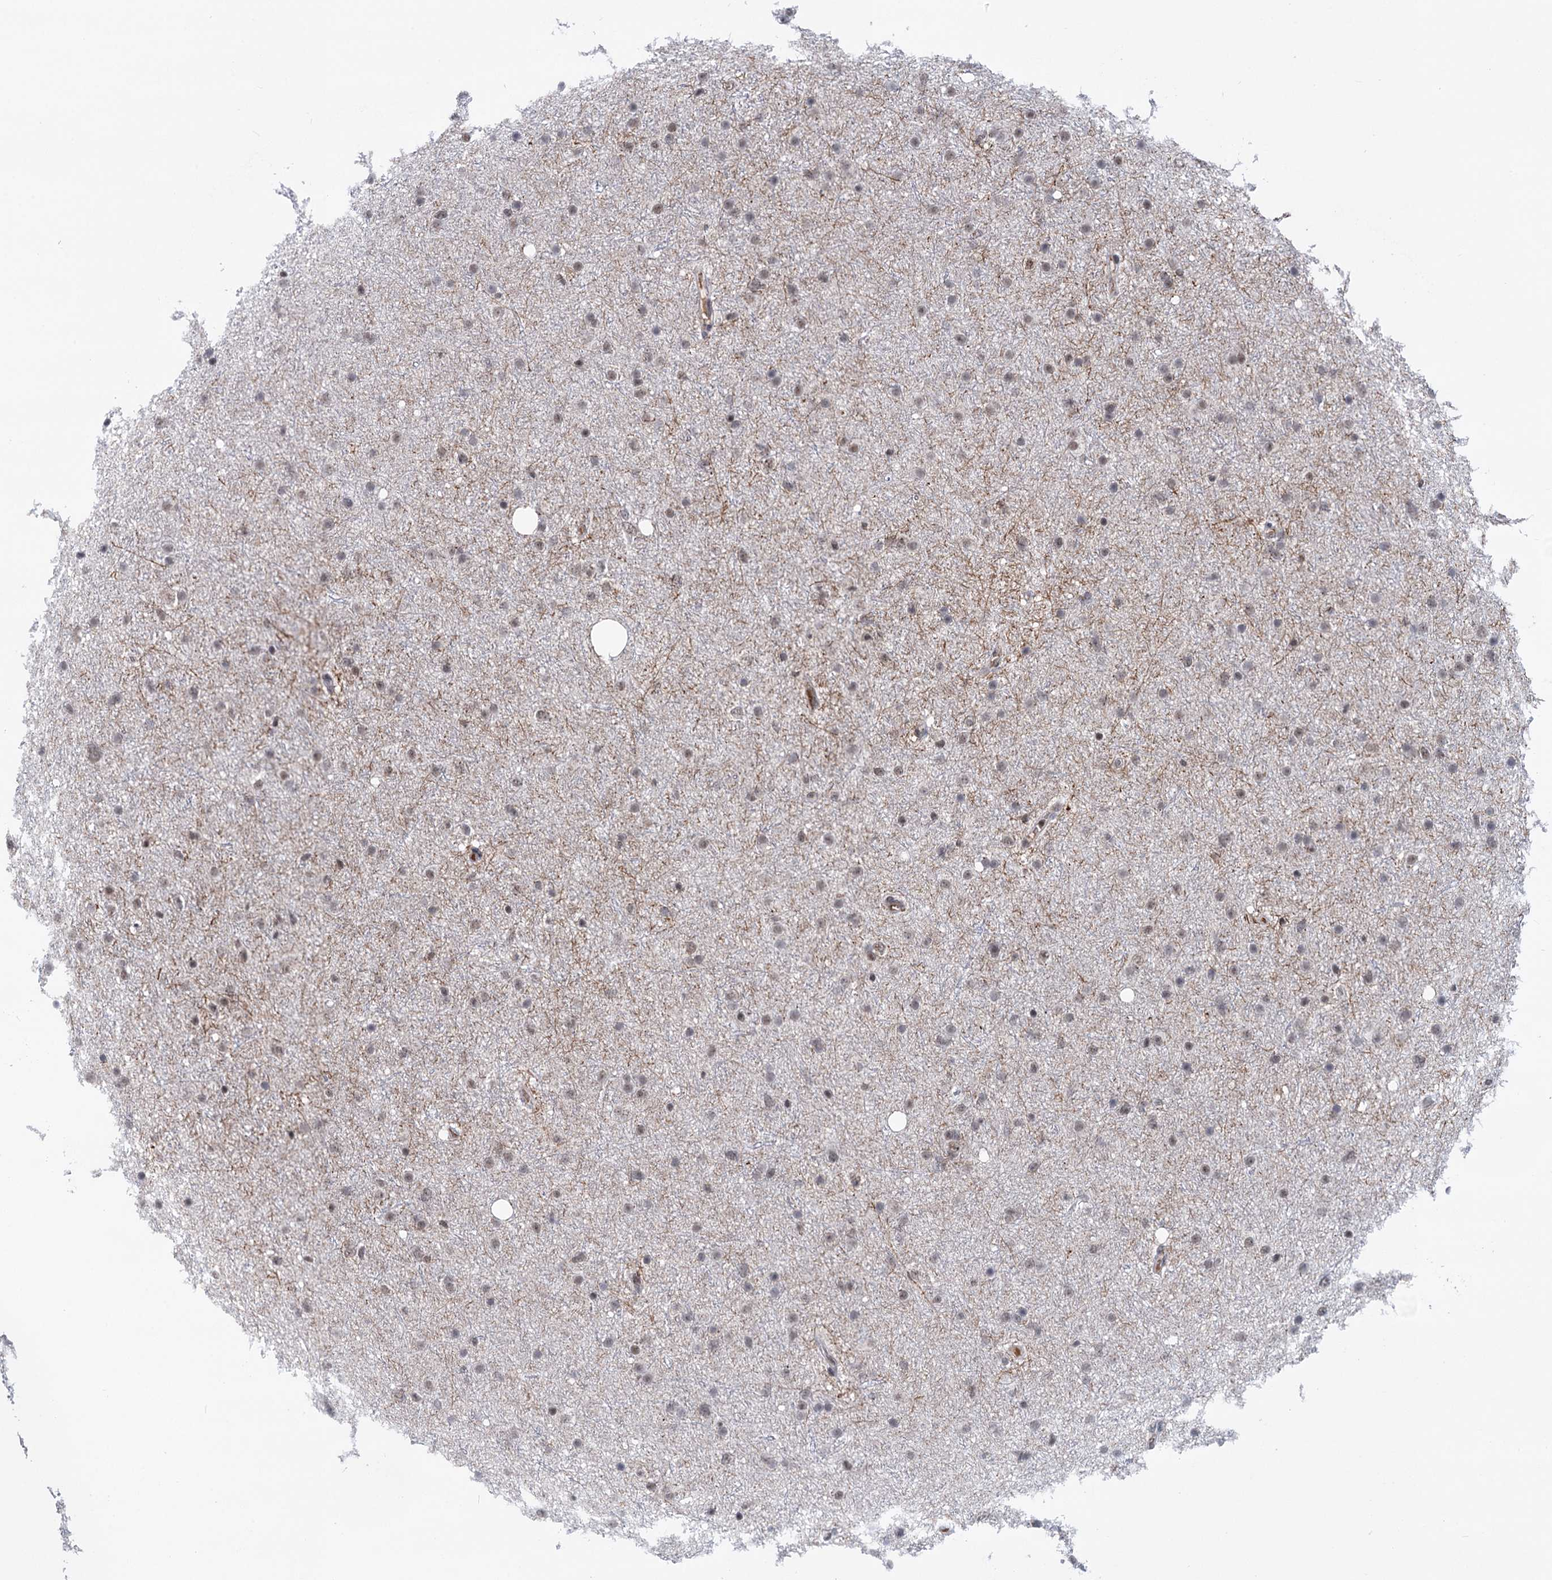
{"staining": {"intensity": "weak", "quantity": "25%-75%", "location": "nuclear"}, "tissue": "glioma", "cell_type": "Tumor cells", "image_type": "cancer", "snomed": [{"axis": "morphology", "description": "Glioma, malignant, Low grade"}, {"axis": "topography", "description": "Cerebral cortex"}], "caption": "Immunohistochemistry (IHC) of low-grade glioma (malignant) demonstrates low levels of weak nuclear expression in about 25%-75% of tumor cells.", "gene": "ZCCHC10", "patient": {"sex": "female", "age": 39}}